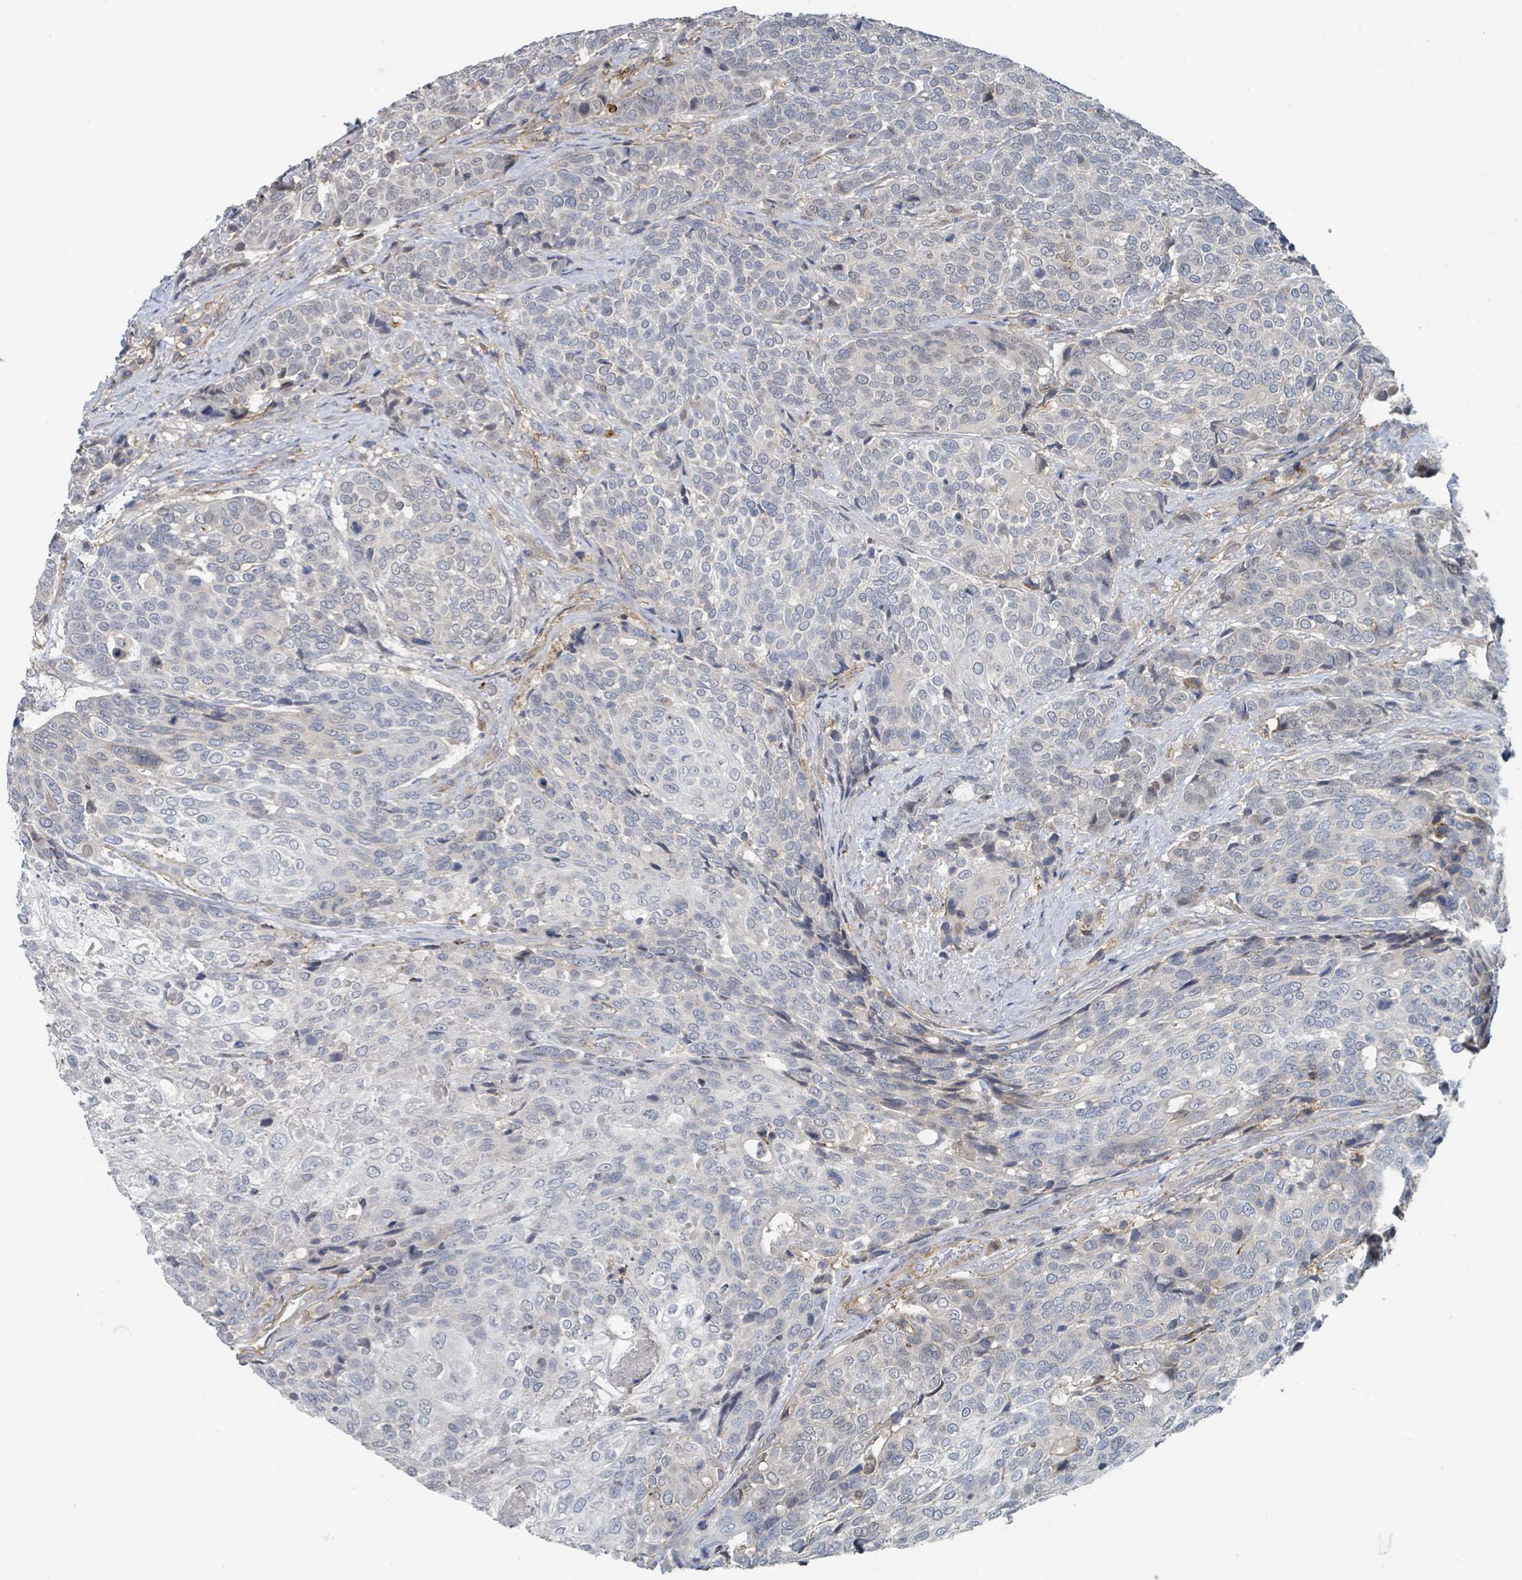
{"staining": {"intensity": "negative", "quantity": "none", "location": "none"}, "tissue": "urothelial cancer", "cell_type": "Tumor cells", "image_type": "cancer", "snomed": [{"axis": "morphology", "description": "Urothelial carcinoma, High grade"}, {"axis": "topography", "description": "Urinary bladder"}], "caption": "This micrograph is of urothelial cancer stained with immunohistochemistry (IHC) to label a protein in brown with the nuclei are counter-stained blue. There is no positivity in tumor cells. (Stains: DAB (3,3'-diaminobenzidine) immunohistochemistry with hematoxylin counter stain, Microscopy: brightfield microscopy at high magnification).", "gene": "LRRC42", "patient": {"sex": "female", "age": 70}}